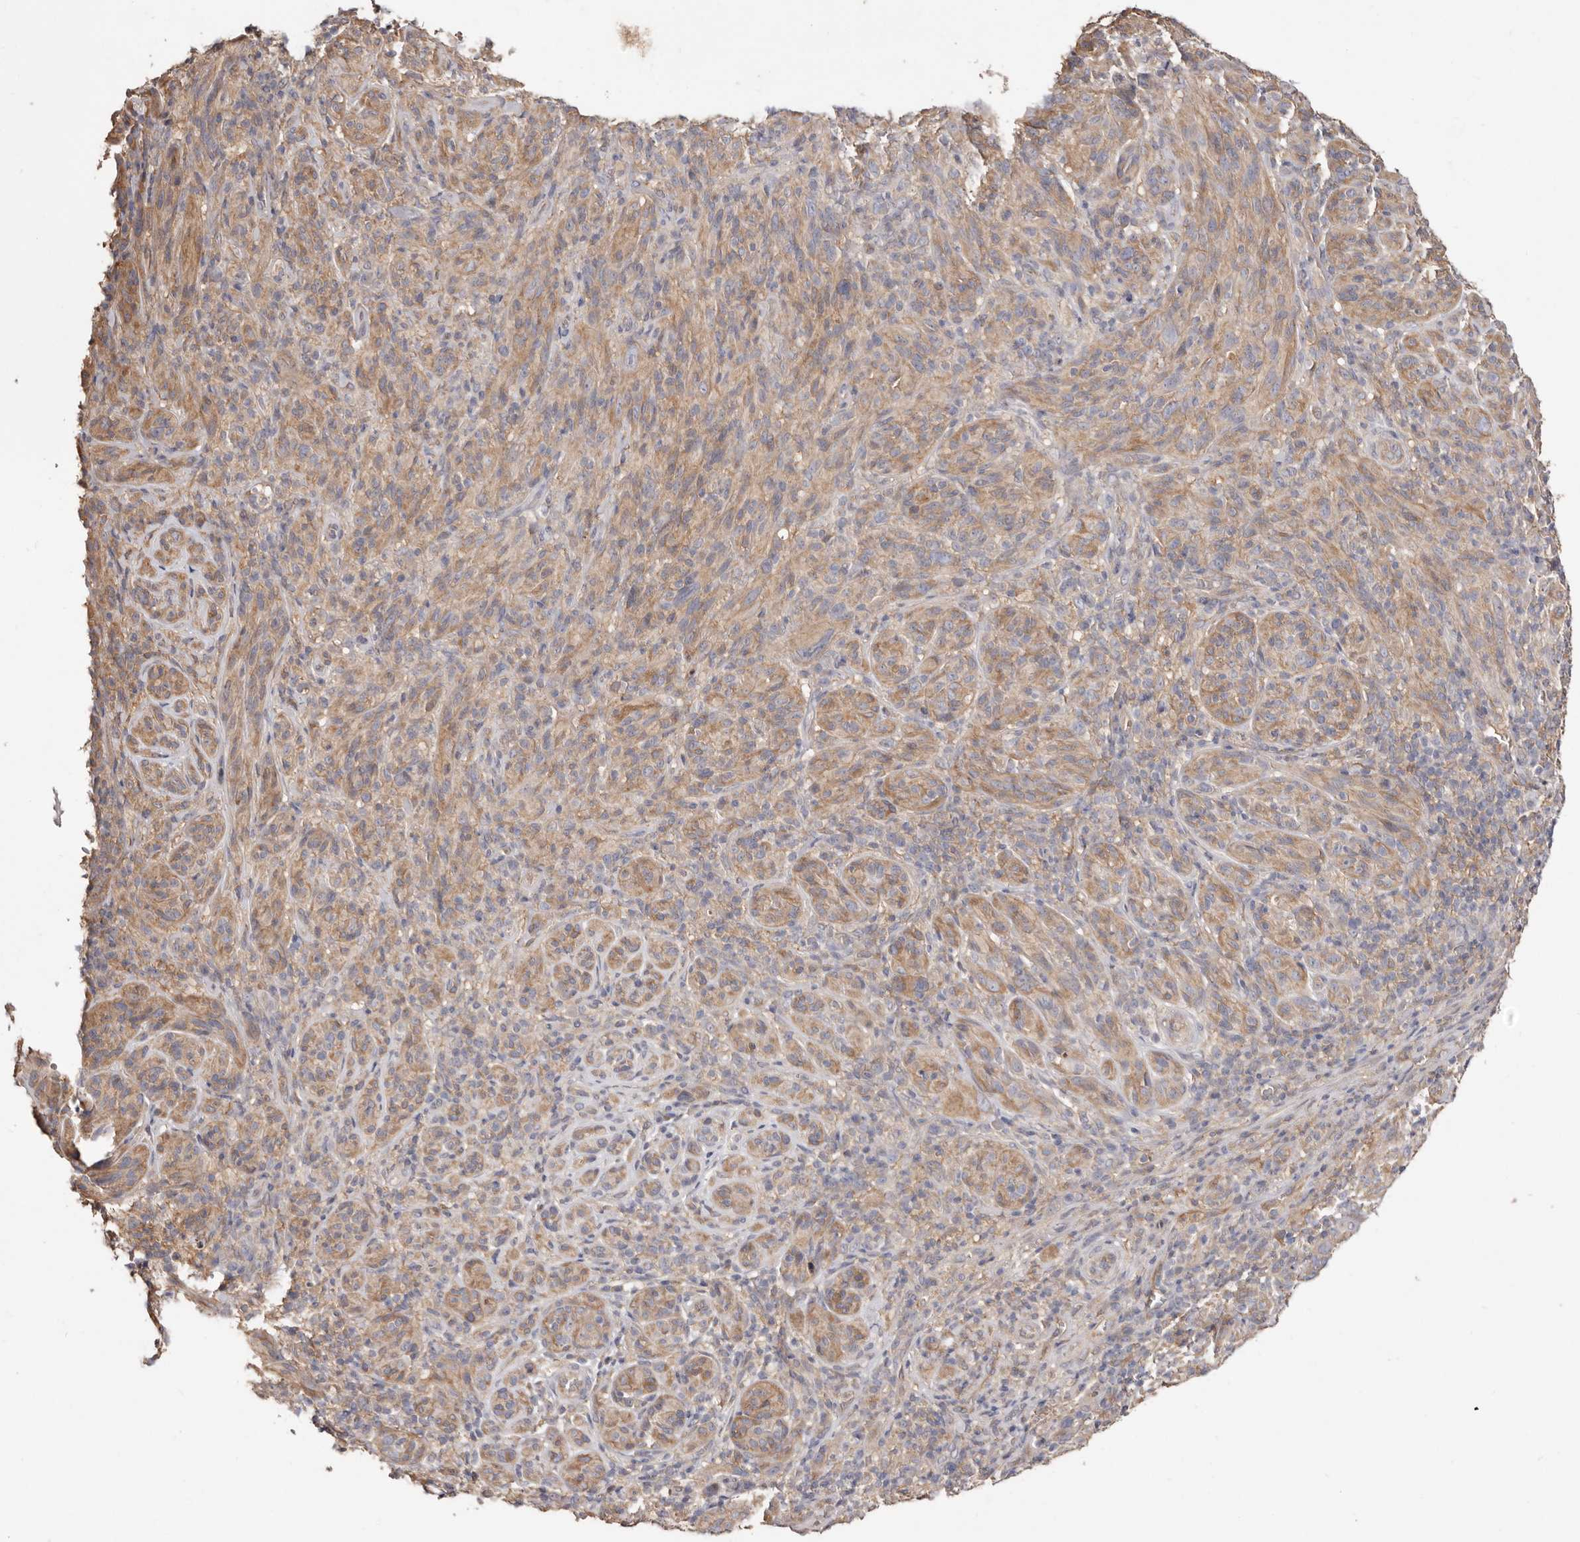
{"staining": {"intensity": "moderate", "quantity": ">75%", "location": "cytoplasmic/membranous"}, "tissue": "melanoma", "cell_type": "Tumor cells", "image_type": "cancer", "snomed": [{"axis": "morphology", "description": "Malignant melanoma, NOS"}, {"axis": "topography", "description": "Skin of head"}], "caption": "Moderate cytoplasmic/membranous protein expression is seen in about >75% of tumor cells in malignant melanoma. (DAB (3,3'-diaminobenzidine) IHC, brown staining for protein, blue staining for nuclei).", "gene": "LRRC25", "patient": {"sex": "male", "age": 96}}